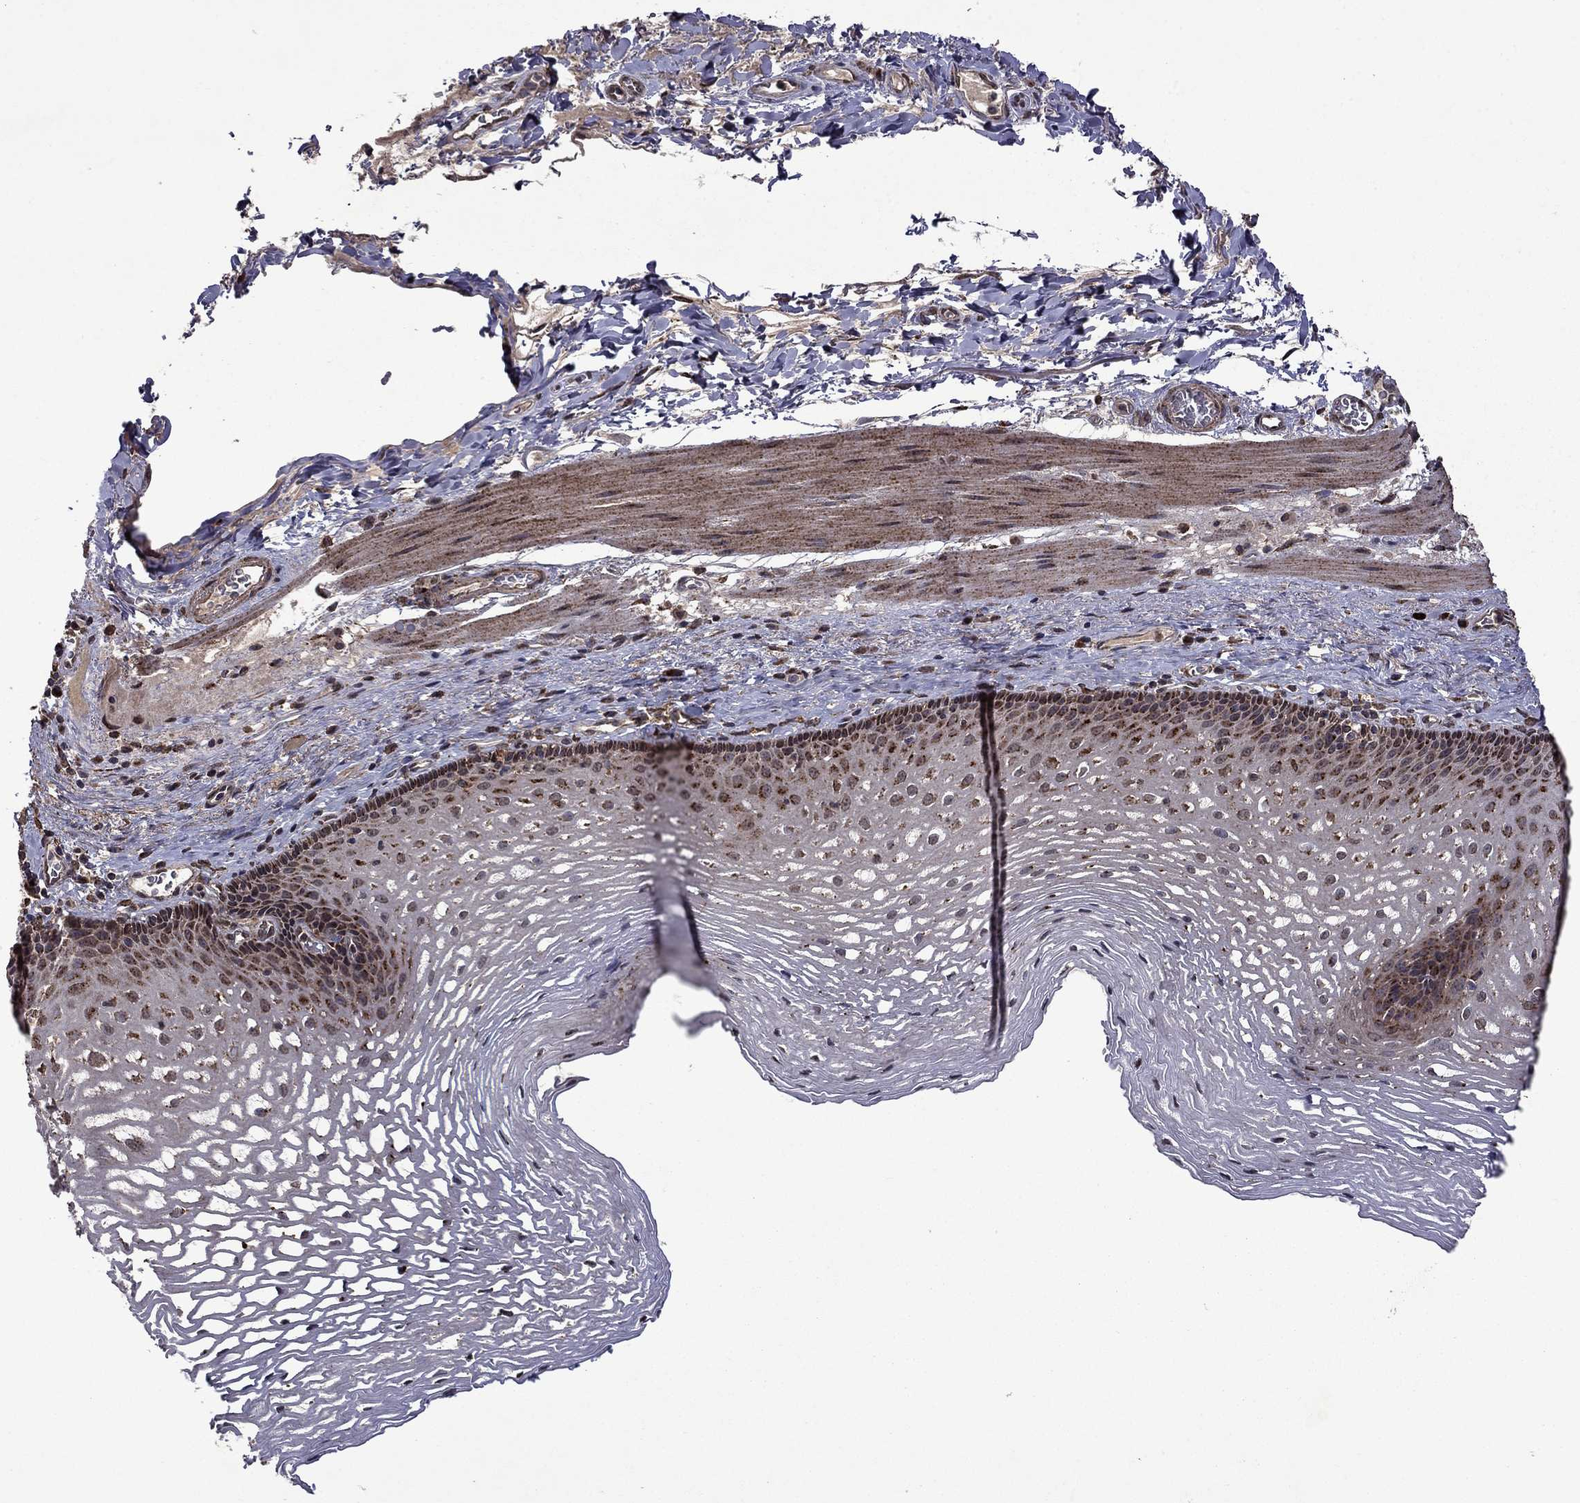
{"staining": {"intensity": "moderate", "quantity": ">75%", "location": "cytoplasmic/membranous"}, "tissue": "esophagus", "cell_type": "Squamous epithelial cells", "image_type": "normal", "snomed": [{"axis": "morphology", "description": "Normal tissue, NOS"}, {"axis": "topography", "description": "Esophagus"}], "caption": "Brown immunohistochemical staining in normal esophagus shows moderate cytoplasmic/membranous positivity in about >75% of squamous epithelial cells.", "gene": "ITM2B", "patient": {"sex": "male", "age": 76}}